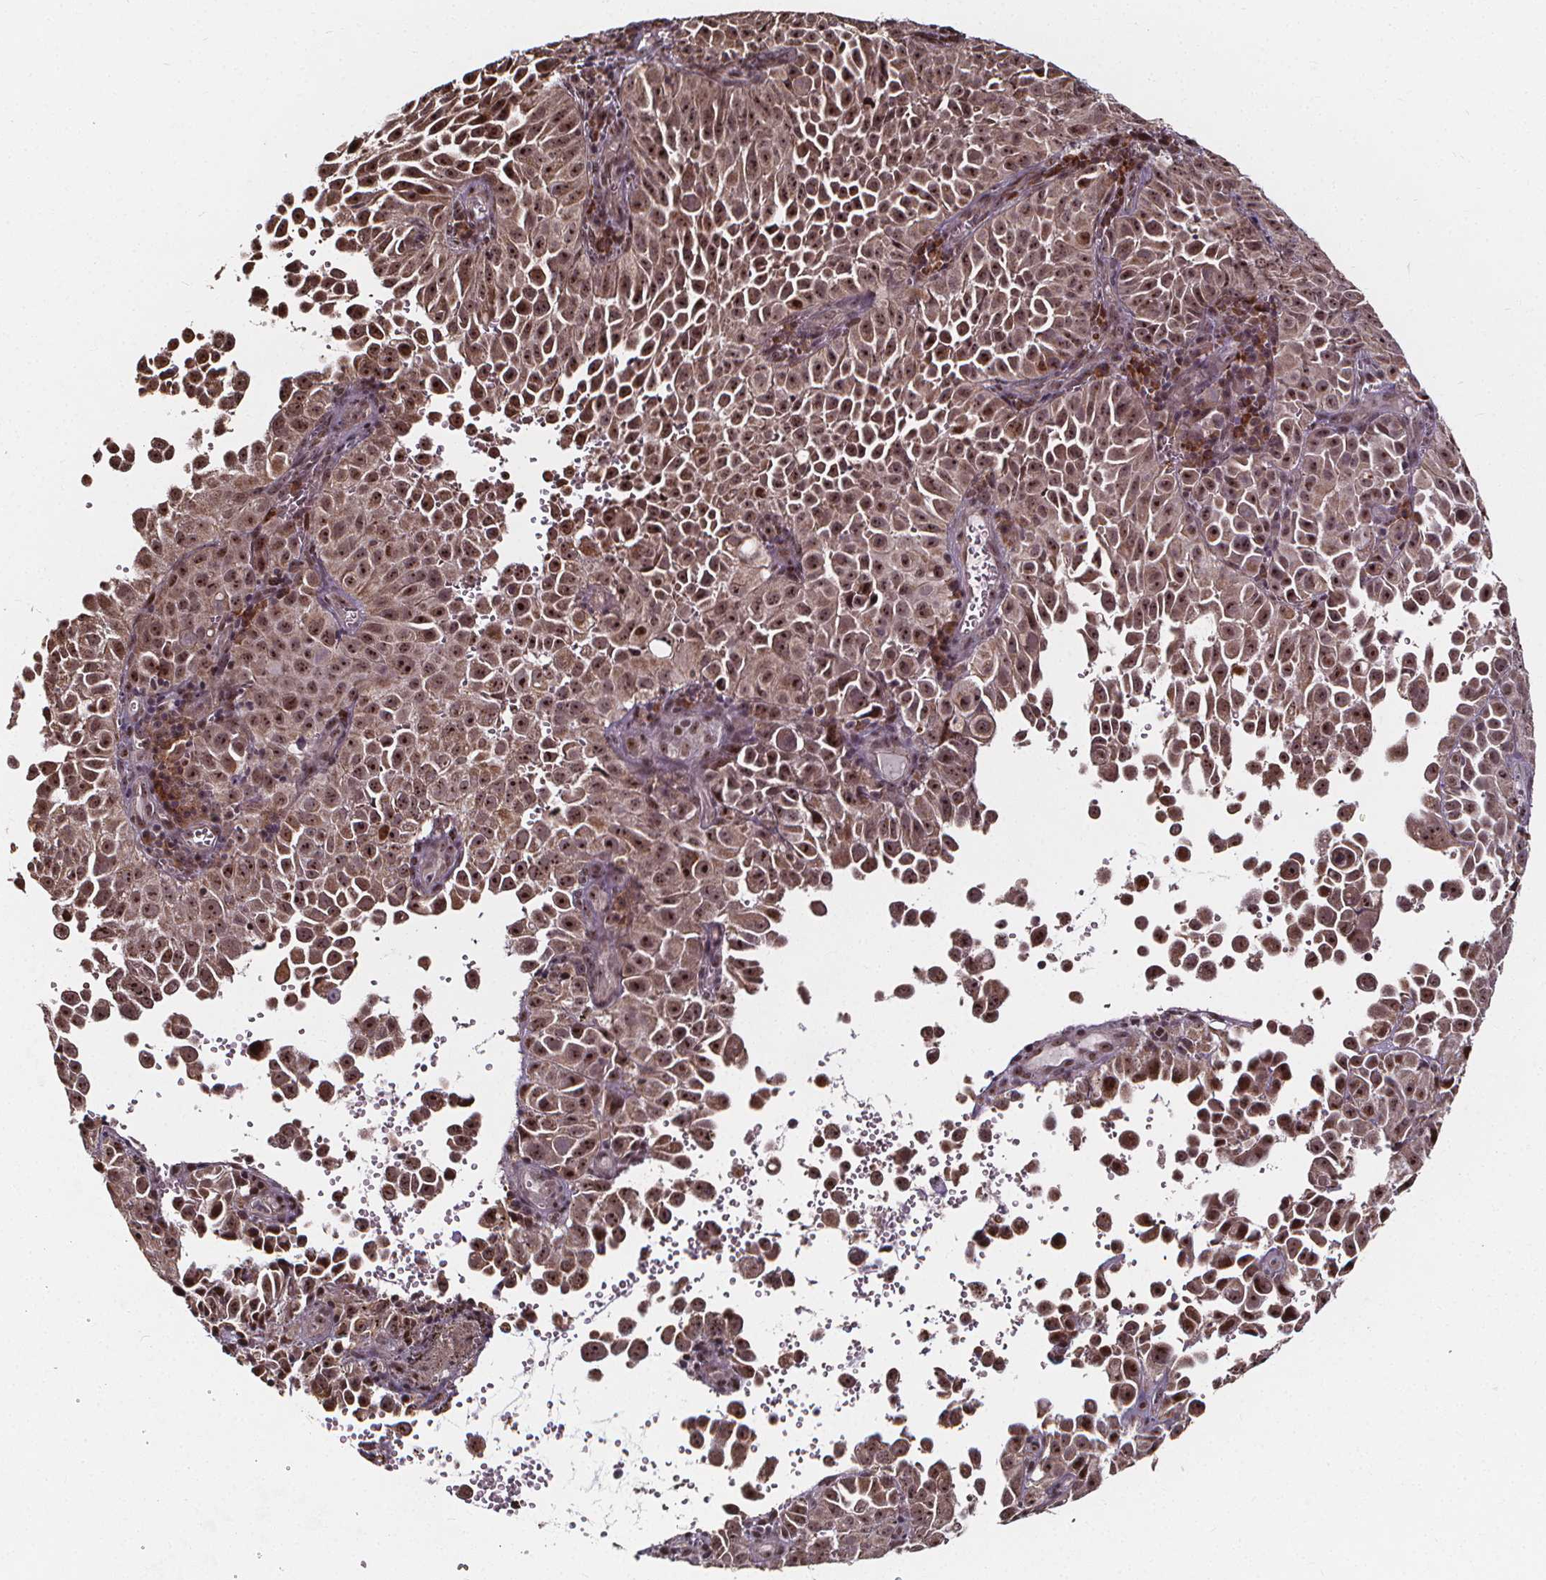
{"staining": {"intensity": "moderate", "quantity": ">75%", "location": "nuclear"}, "tissue": "cervical cancer", "cell_type": "Tumor cells", "image_type": "cancer", "snomed": [{"axis": "morphology", "description": "Squamous cell carcinoma, NOS"}, {"axis": "topography", "description": "Cervix"}], "caption": "Cervical cancer stained with a brown dye exhibits moderate nuclear positive expression in about >75% of tumor cells.", "gene": "DDIT3", "patient": {"sex": "female", "age": 55}}